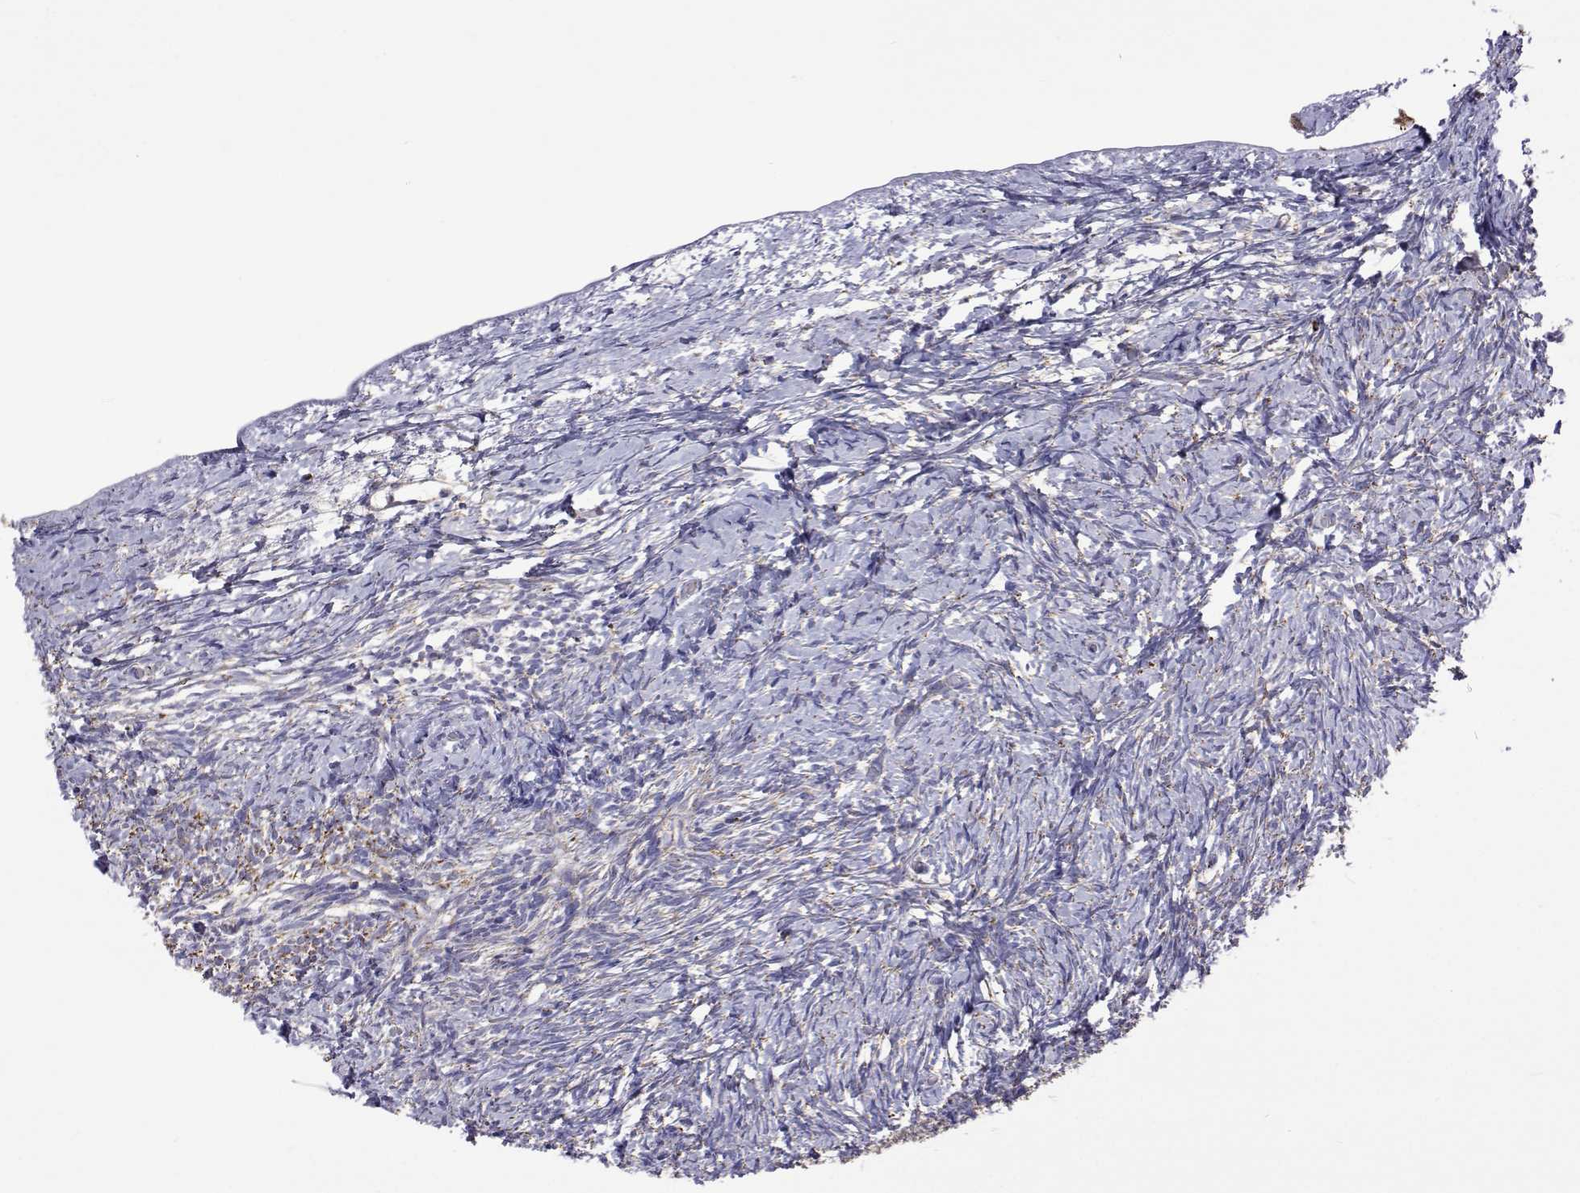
{"staining": {"intensity": "weak", "quantity": "<25%", "location": "cytoplasmic/membranous"}, "tissue": "ovary", "cell_type": "Ovarian stroma cells", "image_type": "normal", "snomed": [{"axis": "morphology", "description": "Normal tissue, NOS"}, {"axis": "topography", "description": "Ovary"}], "caption": "Immunohistochemistry photomicrograph of unremarkable ovary stained for a protein (brown), which displays no positivity in ovarian stroma cells. Nuclei are stained in blue.", "gene": "MCCC2", "patient": {"sex": "female", "age": 39}}